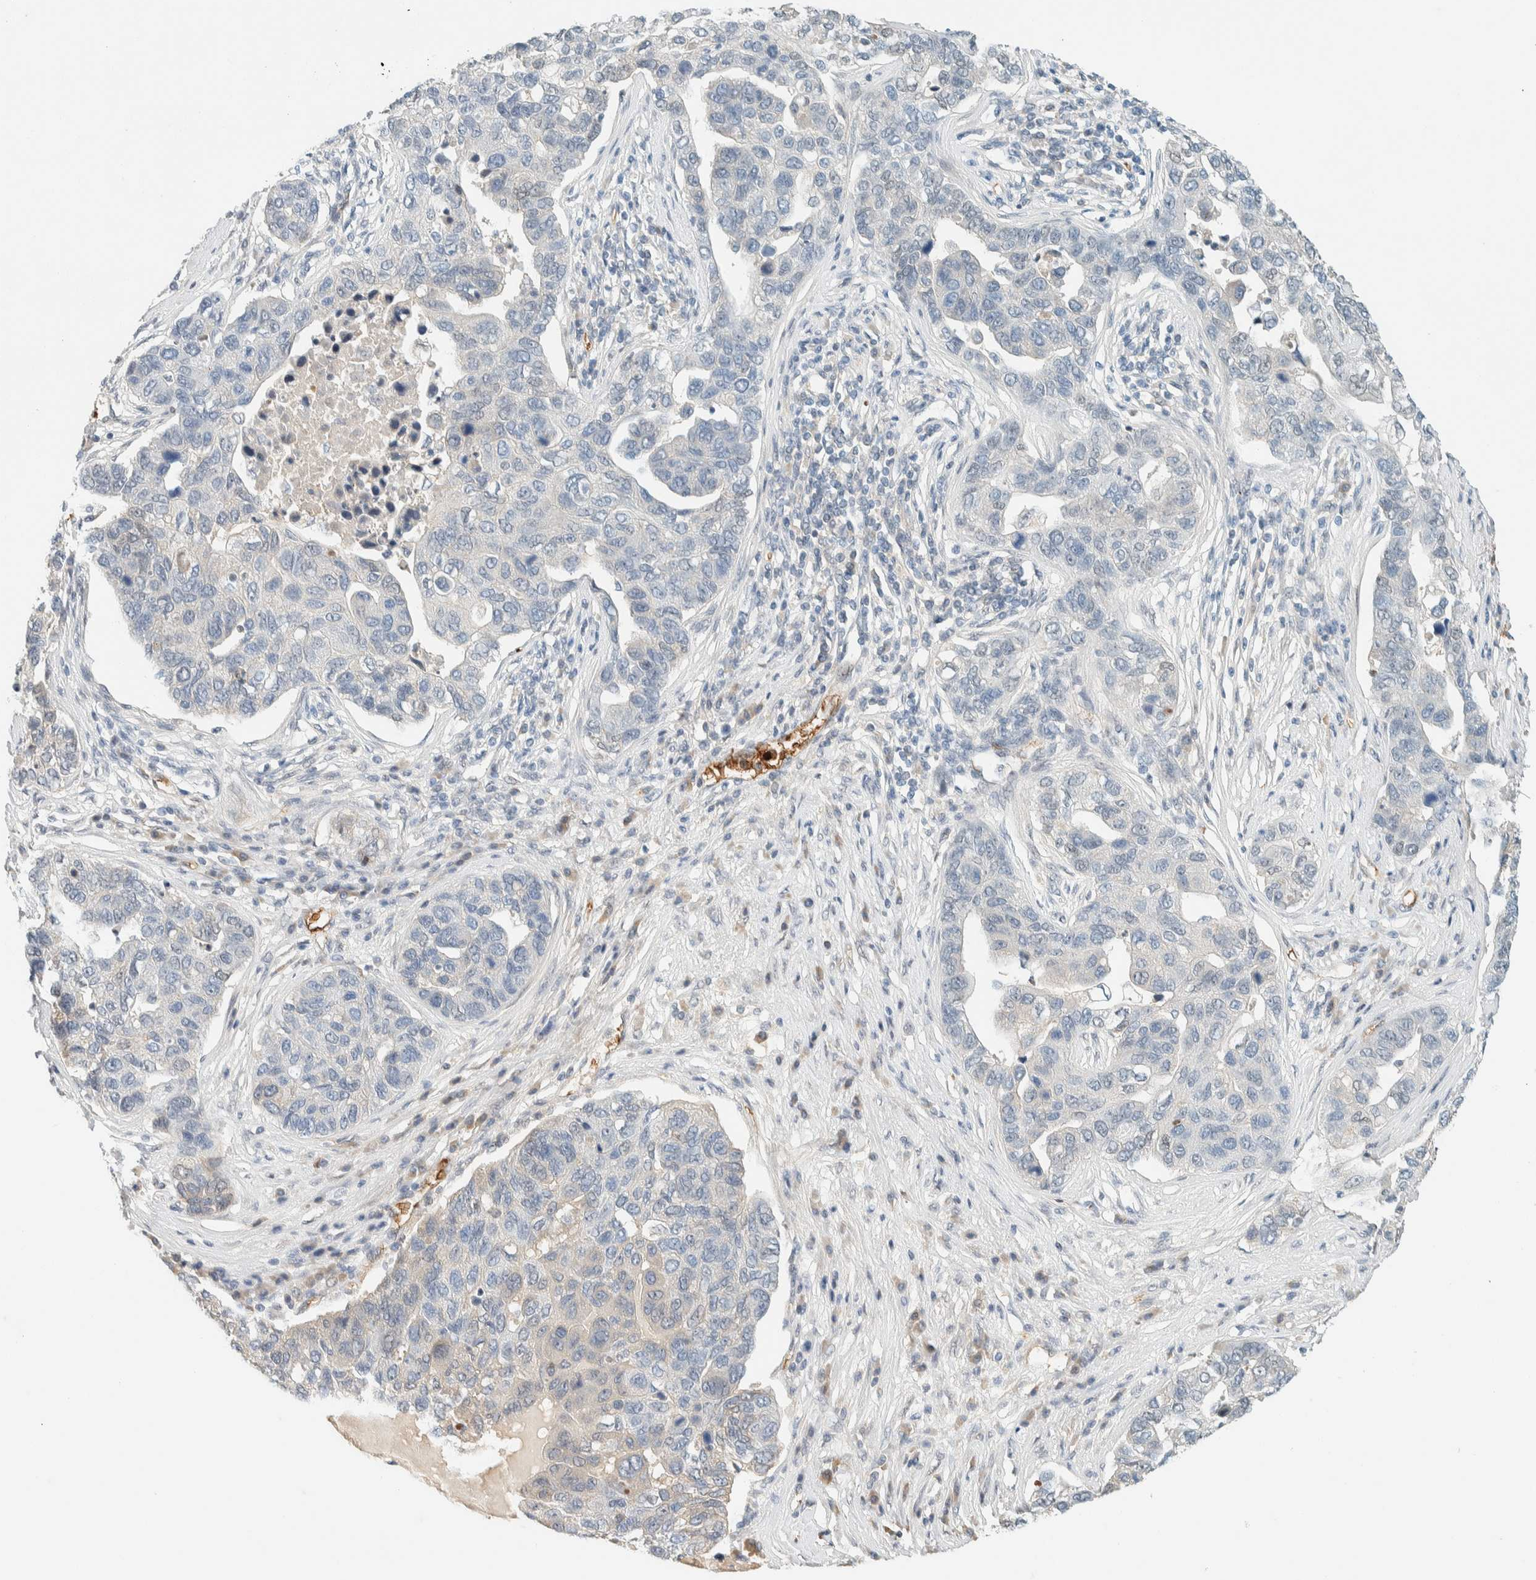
{"staining": {"intensity": "negative", "quantity": "none", "location": "none"}, "tissue": "pancreatic cancer", "cell_type": "Tumor cells", "image_type": "cancer", "snomed": [{"axis": "morphology", "description": "Adenocarcinoma, NOS"}, {"axis": "topography", "description": "Pancreas"}], "caption": "The immunohistochemistry image has no significant positivity in tumor cells of adenocarcinoma (pancreatic) tissue.", "gene": "TSTD2", "patient": {"sex": "female", "age": 61}}